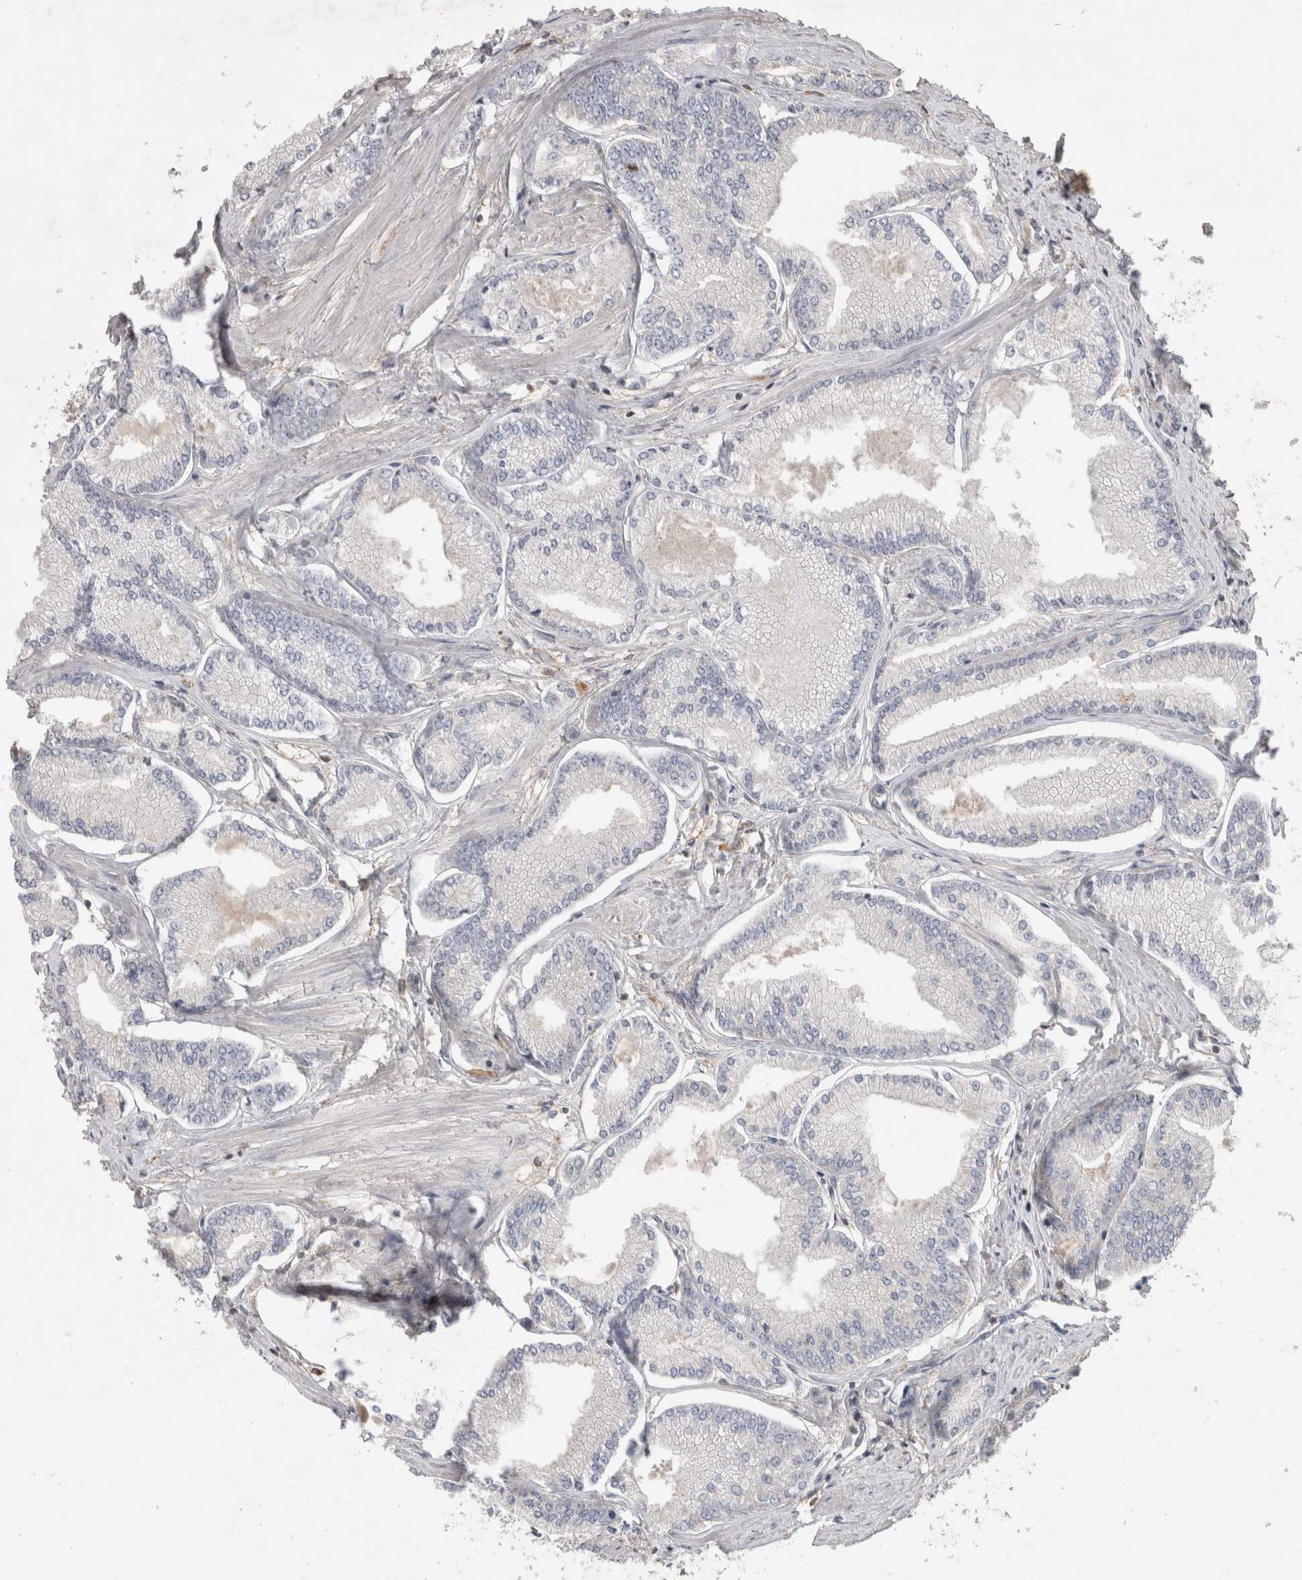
{"staining": {"intensity": "negative", "quantity": "none", "location": "none"}, "tissue": "prostate cancer", "cell_type": "Tumor cells", "image_type": "cancer", "snomed": [{"axis": "morphology", "description": "Adenocarcinoma, Low grade"}, {"axis": "topography", "description": "Prostate"}], "caption": "Low-grade adenocarcinoma (prostate) stained for a protein using immunohistochemistry reveals no staining tumor cells.", "gene": "TRIM5", "patient": {"sex": "male", "age": 52}}